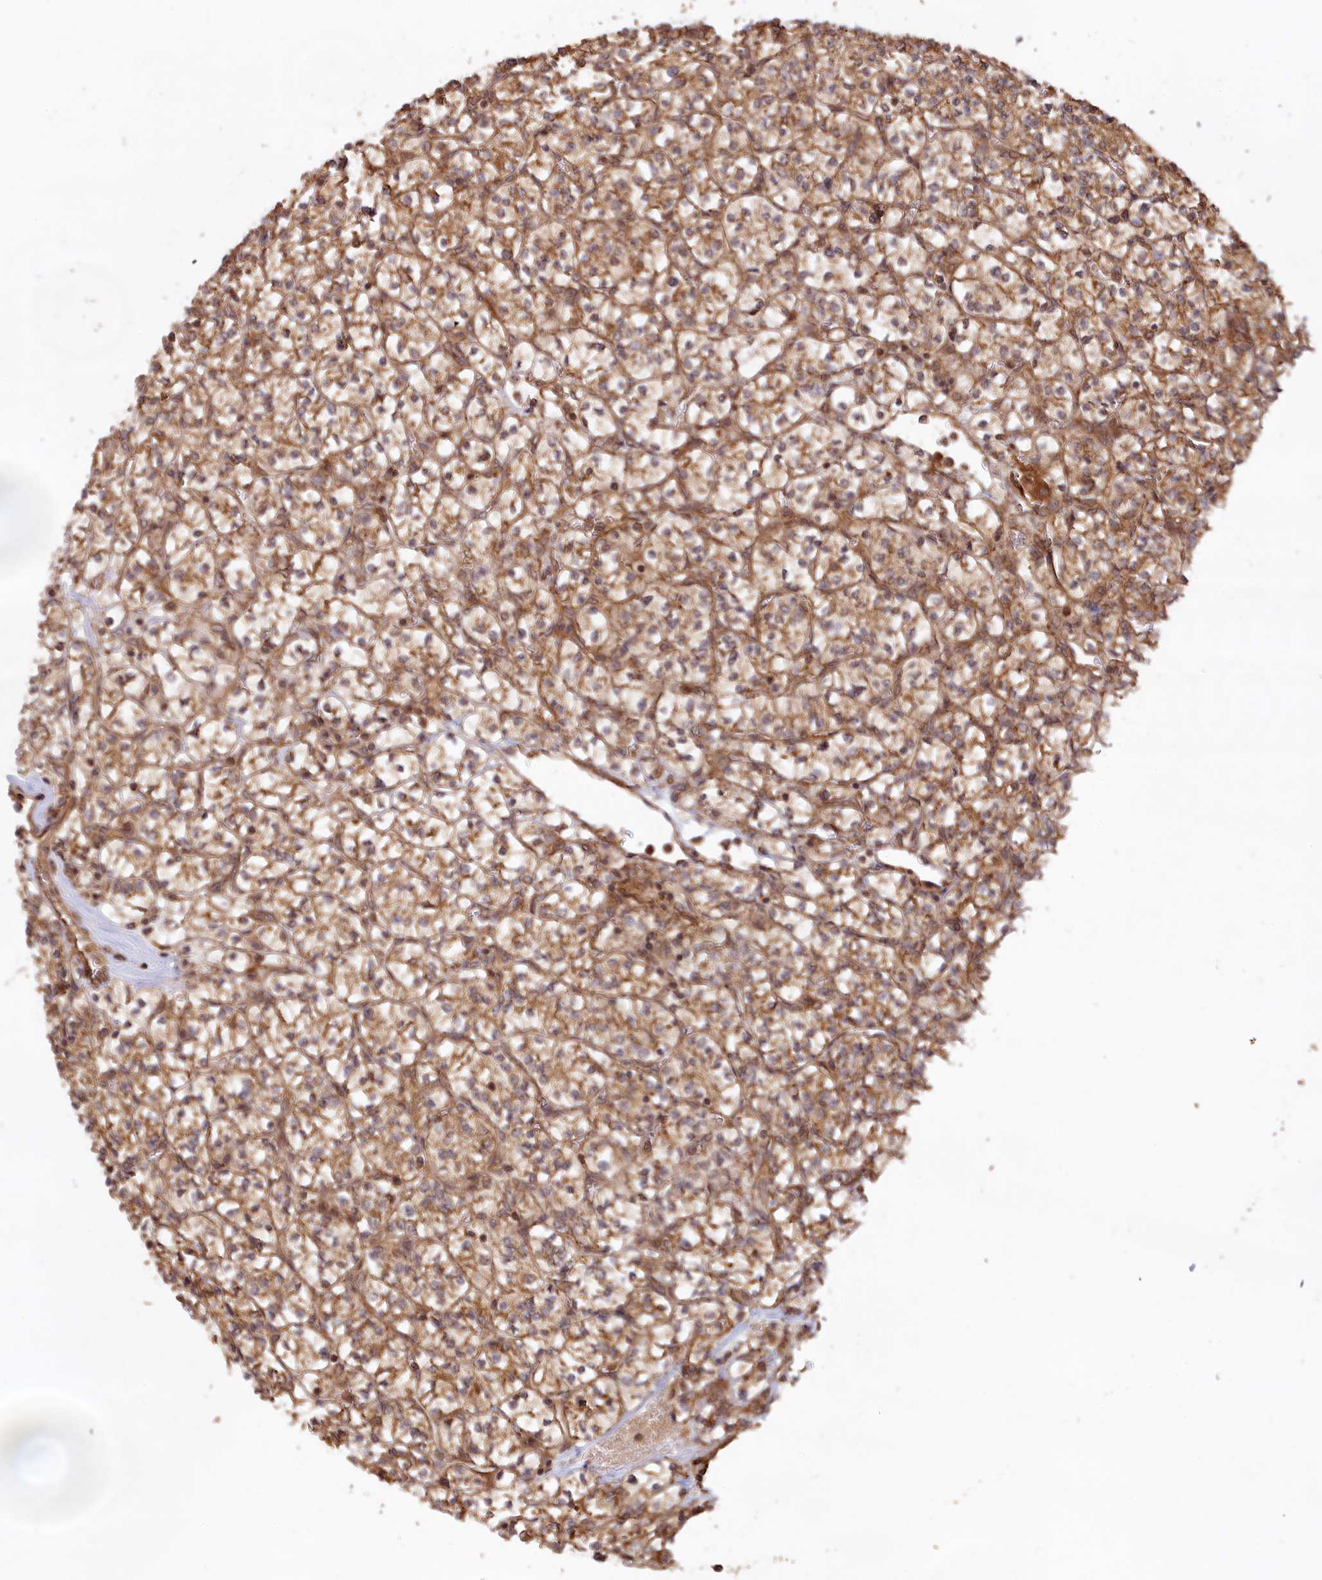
{"staining": {"intensity": "moderate", "quantity": ">75%", "location": "cytoplasmic/membranous"}, "tissue": "renal cancer", "cell_type": "Tumor cells", "image_type": "cancer", "snomed": [{"axis": "morphology", "description": "Adenocarcinoma, NOS"}, {"axis": "topography", "description": "Kidney"}], "caption": "Tumor cells display medium levels of moderate cytoplasmic/membranous positivity in about >75% of cells in human adenocarcinoma (renal). Using DAB (3,3'-diaminobenzidine) (brown) and hematoxylin (blue) stains, captured at high magnification using brightfield microscopy.", "gene": "CCDC174", "patient": {"sex": "female", "age": 64}}